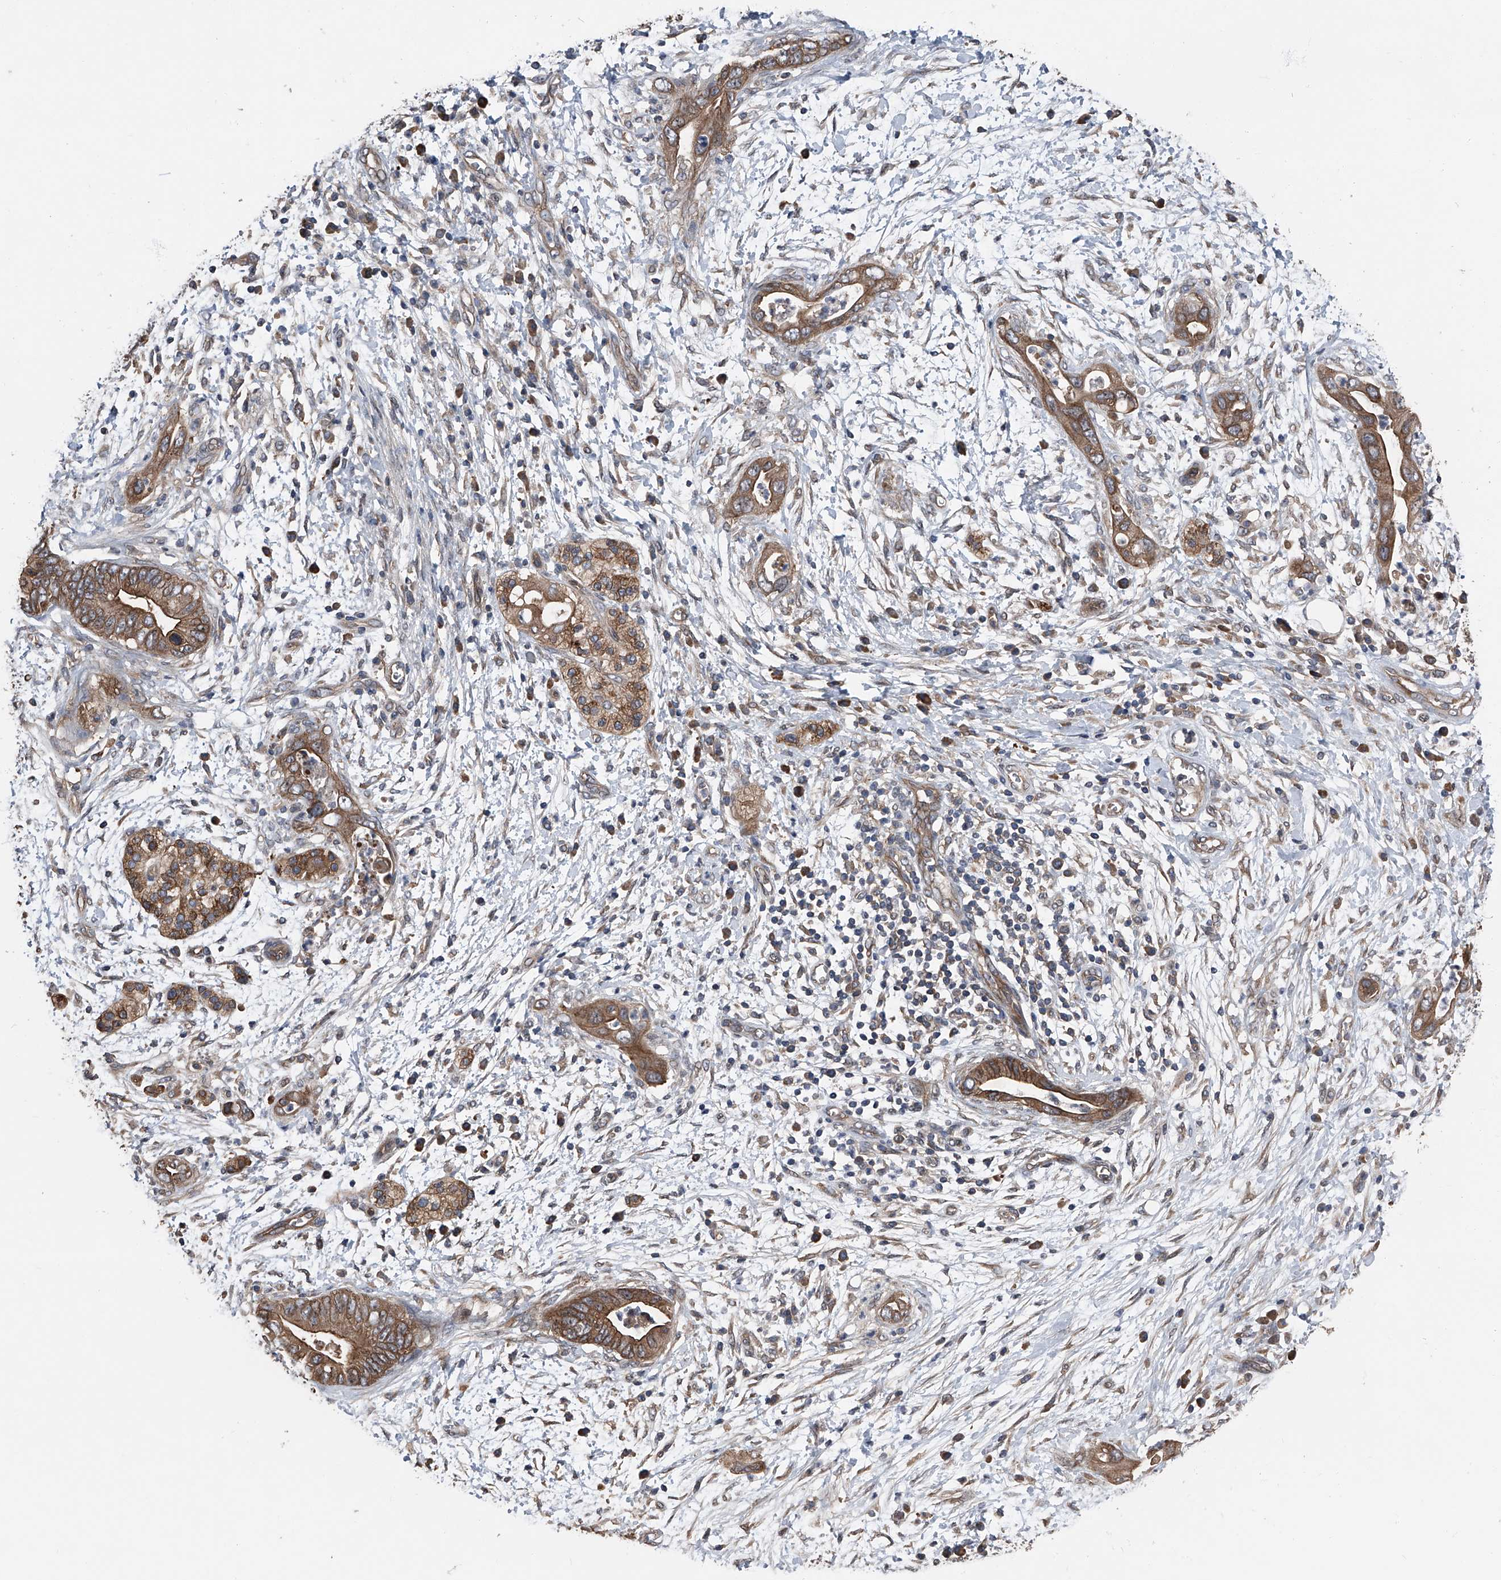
{"staining": {"intensity": "moderate", "quantity": ">75%", "location": "cytoplasmic/membranous"}, "tissue": "pancreatic cancer", "cell_type": "Tumor cells", "image_type": "cancer", "snomed": [{"axis": "morphology", "description": "Adenocarcinoma, NOS"}, {"axis": "topography", "description": "Pancreas"}], "caption": "A micrograph showing moderate cytoplasmic/membranous expression in approximately >75% of tumor cells in pancreatic cancer, as visualized by brown immunohistochemical staining.", "gene": "KCNJ2", "patient": {"sex": "male", "age": 75}}